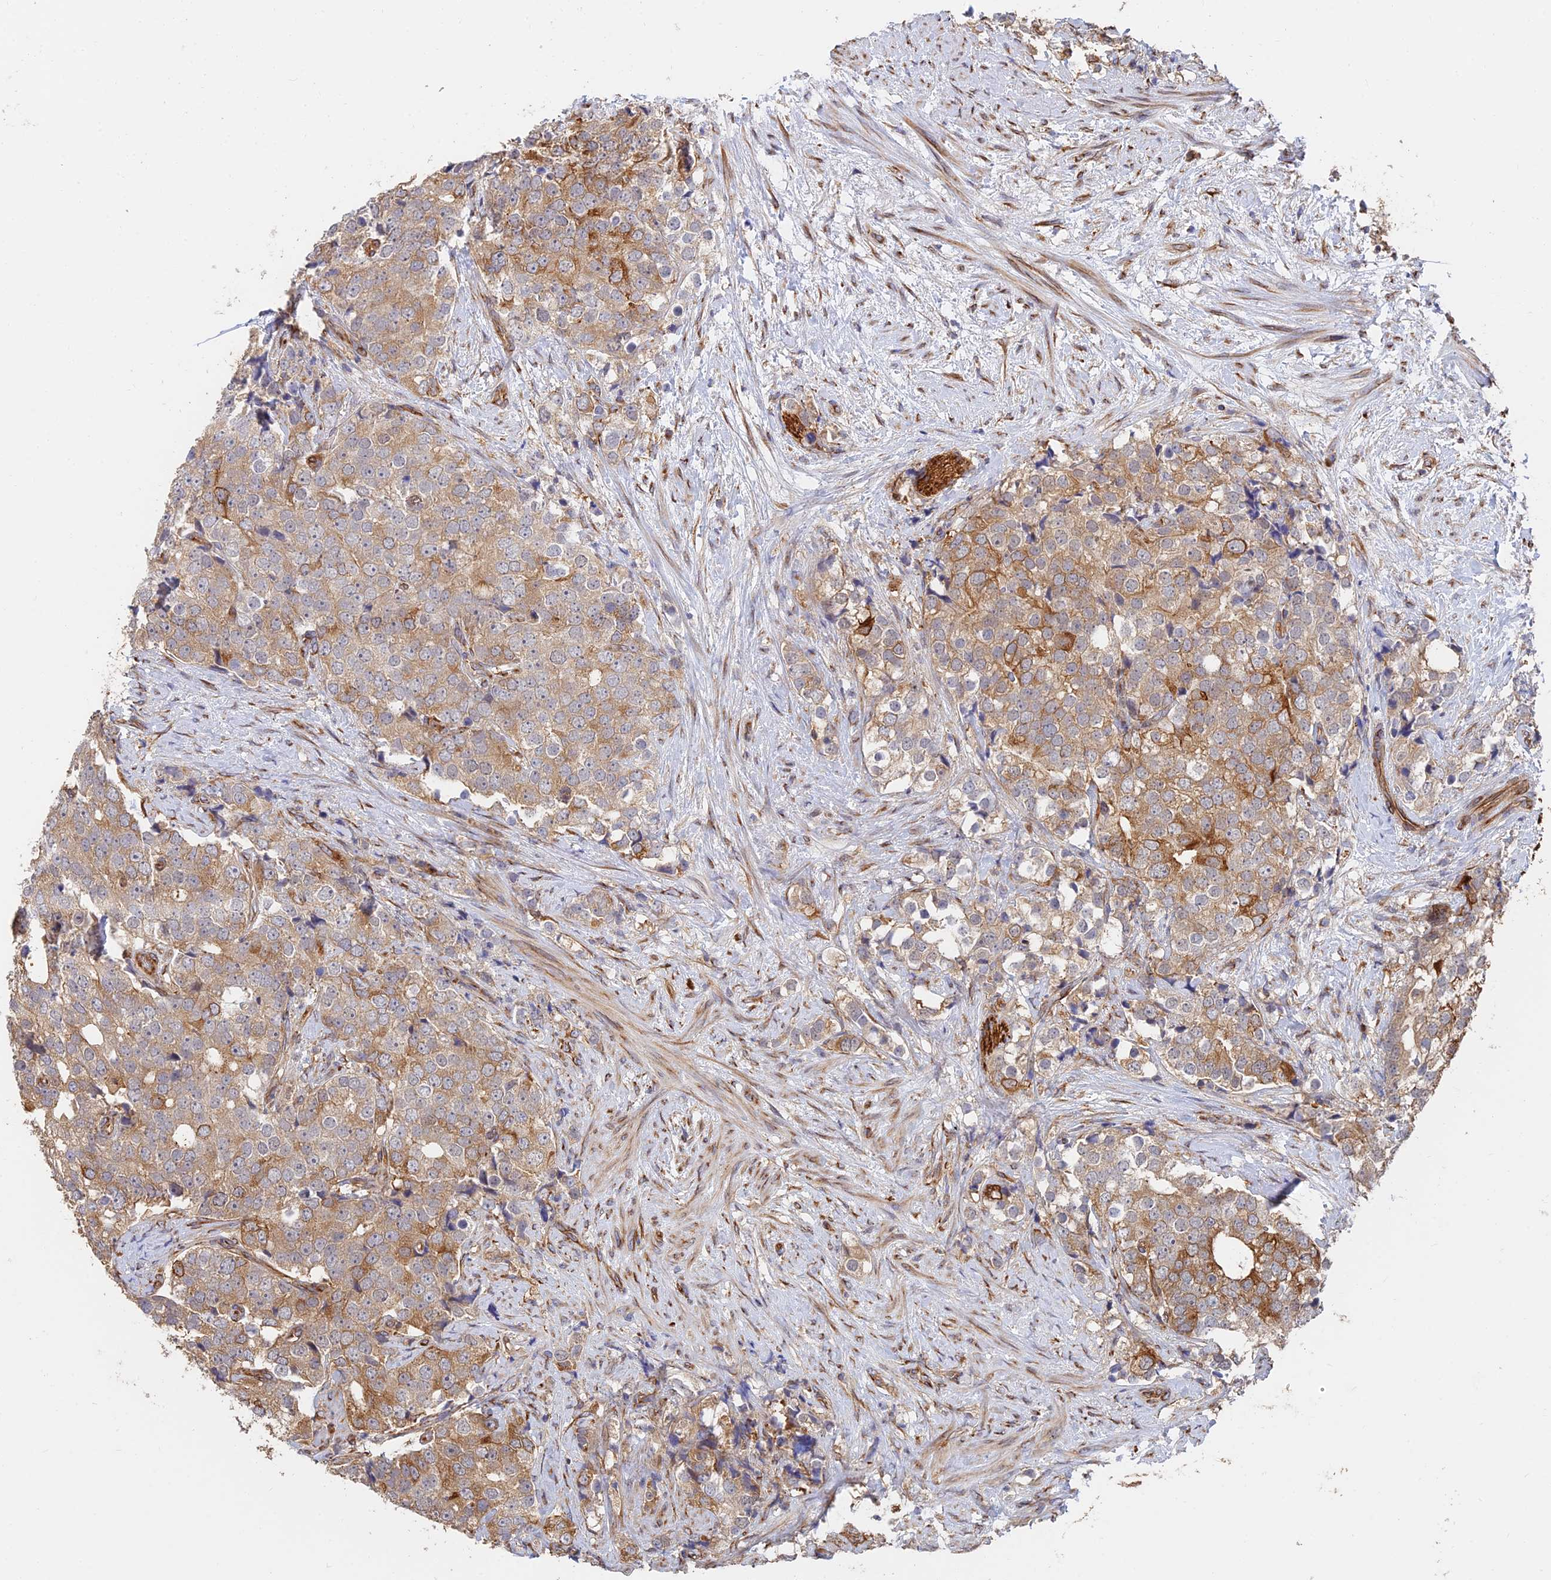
{"staining": {"intensity": "moderate", "quantity": "25%-75%", "location": "cytoplasmic/membranous"}, "tissue": "prostate cancer", "cell_type": "Tumor cells", "image_type": "cancer", "snomed": [{"axis": "morphology", "description": "Adenocarcinoma, High grade"}, {"axis": "topography", "description": "Prostate"}], "caption": "DAB immunohistochemical staining of human prostate cancer (adenocarcinoma (high-grade)) exhibits moderate cytoplasmic/membranous protein positivity in approximately 25%-75% of tumor cells. (Brightfield microscopy of DAB IHC at high magnification).", "gene": "WBP11", "patient": {"sex": "male", "age": 49}}